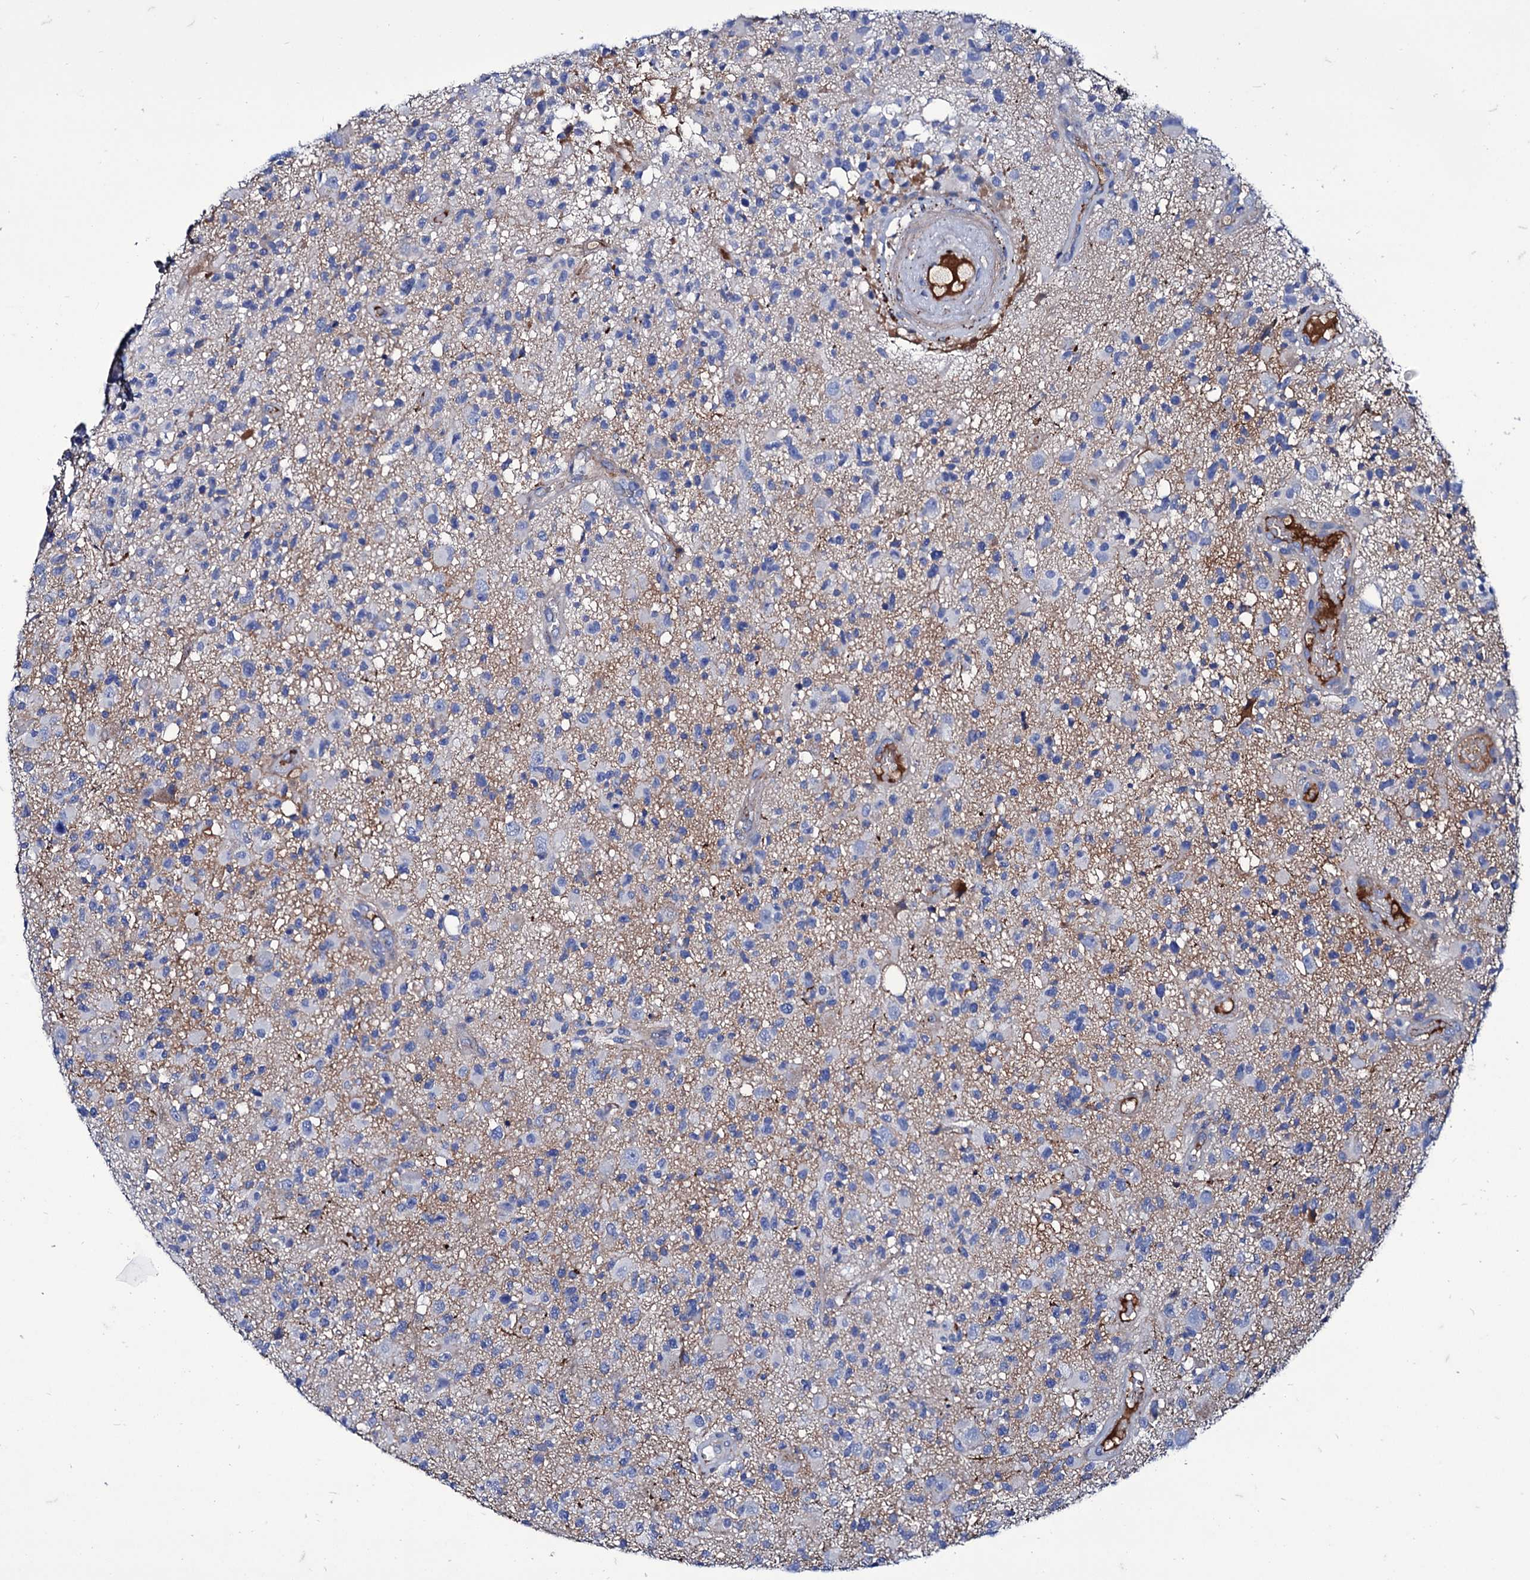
{"staining": {"intensity": "negative", "quantity": "none", "location": "none"}, "tissue": "glioma", "cell_type": "Tumor cells", "image_type": "cancer", "snomed": [{"axis": "morphology", "description": "Glioma, malignant, High grade"}, {"axis": "morphology", "description": "Glioblastoma, NOS"}, {"axis": "topography", "description": "Brain"}], "caption": "Human malignant high-grade glioma stained for a protein using immunohistochemistry reveals no positivity in tumor cells.", "gene": "AXL", "patient": {"sex": "male", "age": 60}}